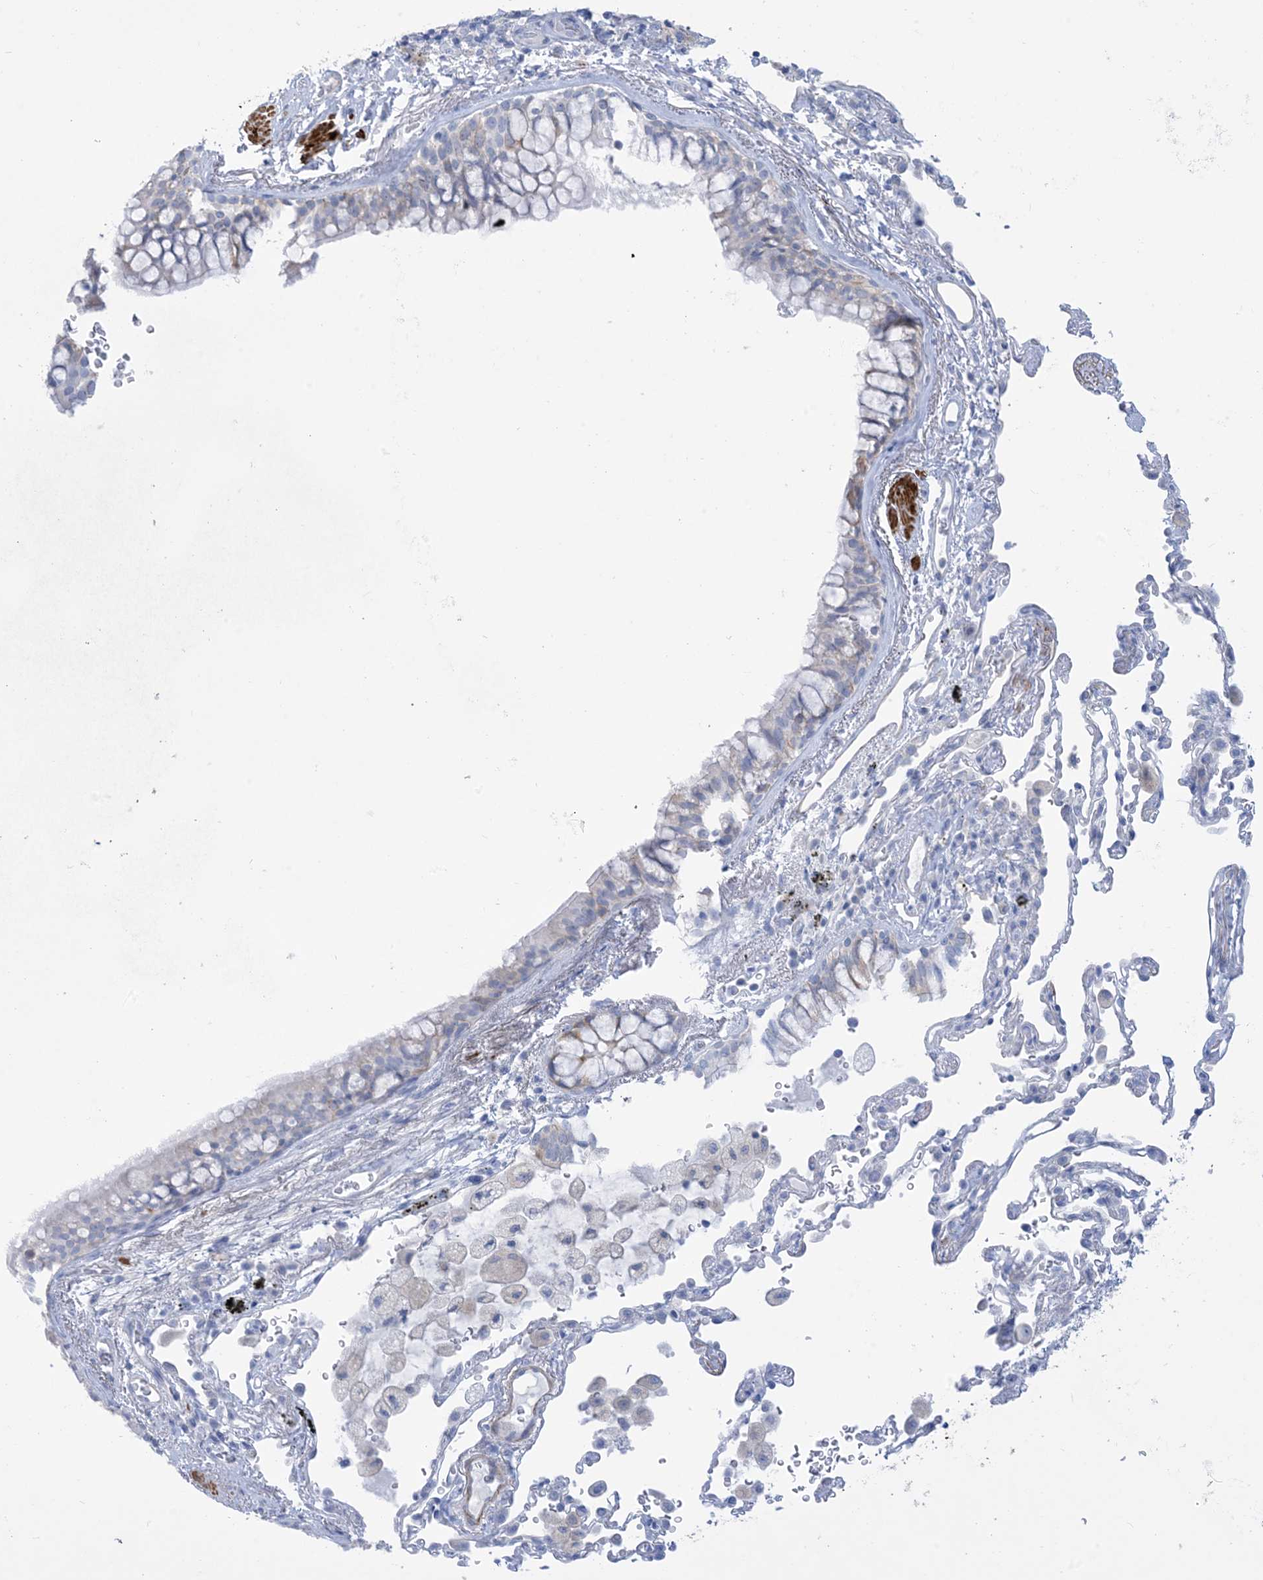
{"staining": {"intensity": "moderate", "quantity": "25%-75%", "location": "cytoplasmic/membranous"}, "tissue": "bronchus", "cell_type": "Respiratory epithelial cells", "image_type": "normal", "snomed": [{"axis": "morphology", "description": "Normal tissue, NOS"}, {"axis": "morphology", "description": "Adenocarcinoma, NOS"}, {"axis": "topography", "description": "Bronchus"}, {"axis": "topography", "description": "Lung"}], "caption": "Immunohistochemical staining of benign bronchus shows moderate cytoplasmic/membranous protein positivity in about 25%-75% of respiratory epithelial cells. The staining was performed using DAB (3,3'-diaminobenzidine), with brown indicating positive protein expression. Nuclei are stained blue with hematoxylin.", "gene": "MARS2", "patient": {"sex": "male", "age": 54}}